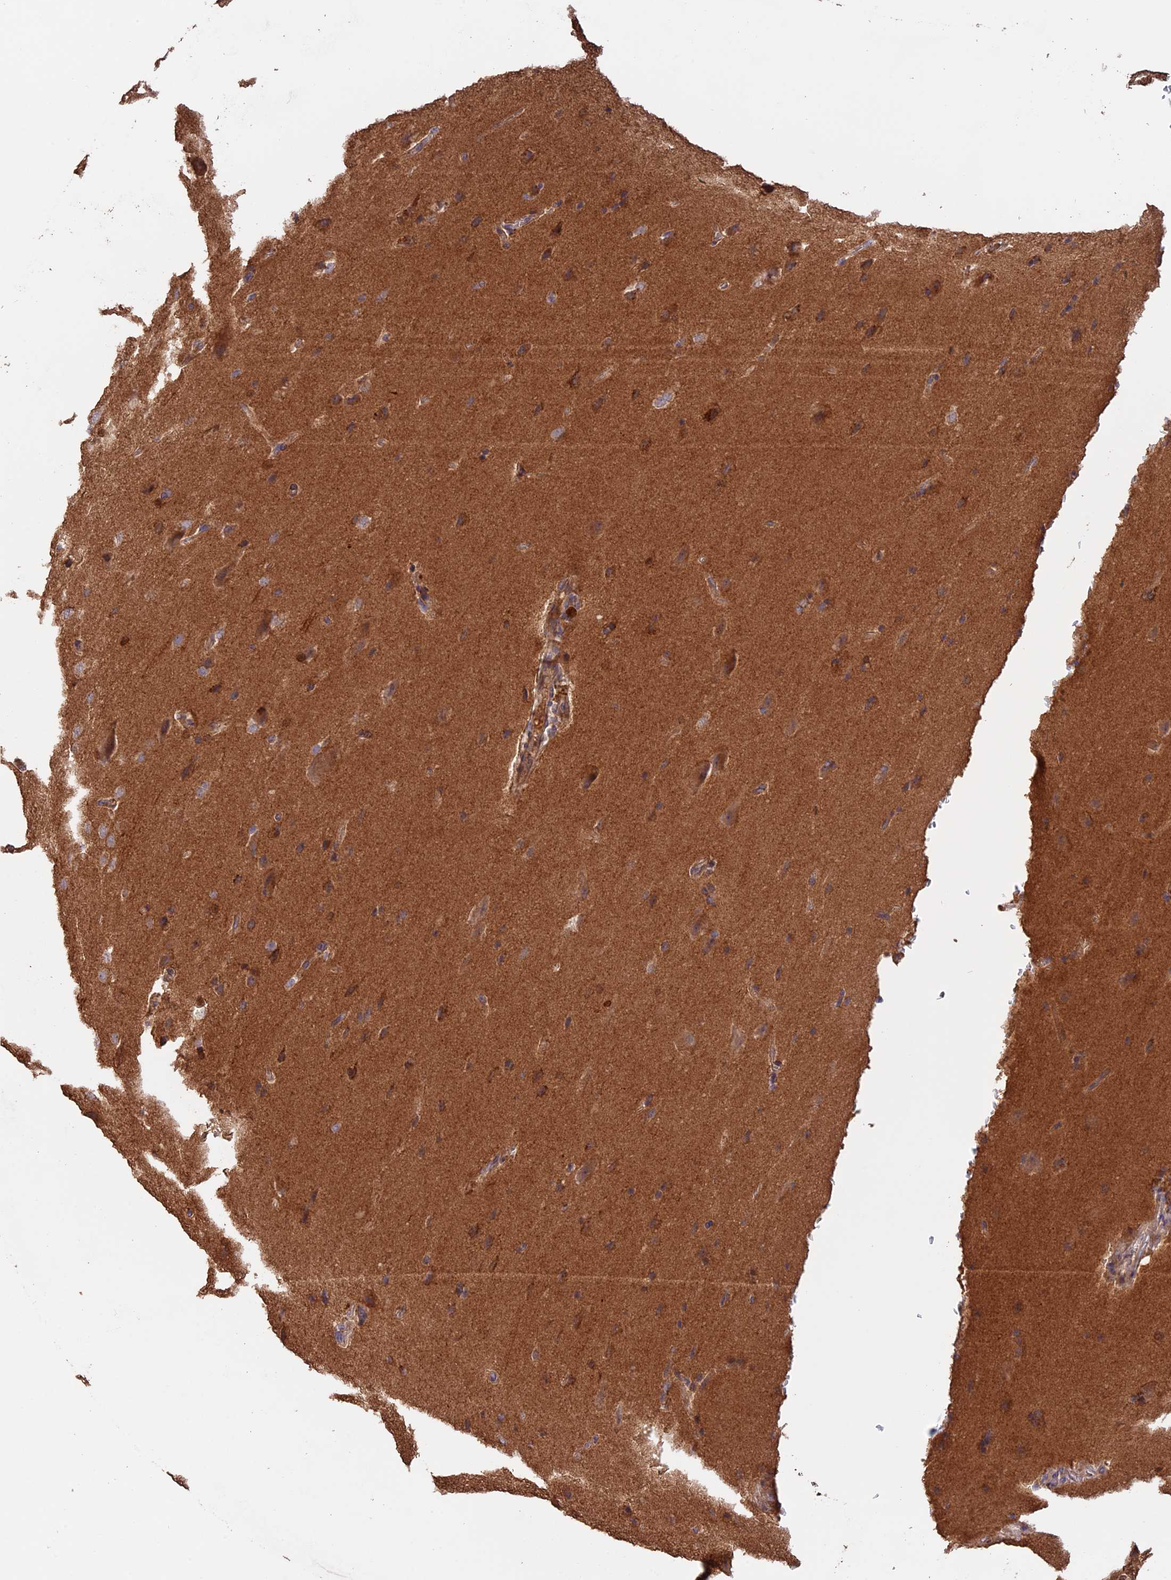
{"staining": {"intensity": "moderate", "quantity": "<25%", "location": "cytoplasmic/membranous"}, "tissue": "glioma", "cell_type": "Tumor cells", "image_type": "cancer", "snomed": [{"axis": "morphology", "description": "Glioma, malignant, Low grade"}, {"axis": "topography", "description": "Brain"}], "caption": "High-magnification brightfield microscopy of glioma stained with DAB (3,3'-diaminobenzidine) (brown) and counterstained with hematoxylin (blue). tumor cells exhibit moderate cytoplasmic/membranous expression is seen in approximately<25% of cells. The staining was performed using DAB (3,3'-diaminobenzidine) to visualize the protein expression in brown, while the nuclei were stained in blue with hematoxylin (Magnification: 20x).", "gene": "RASAL1", "patient": {"sex": "female", "age": 37}}